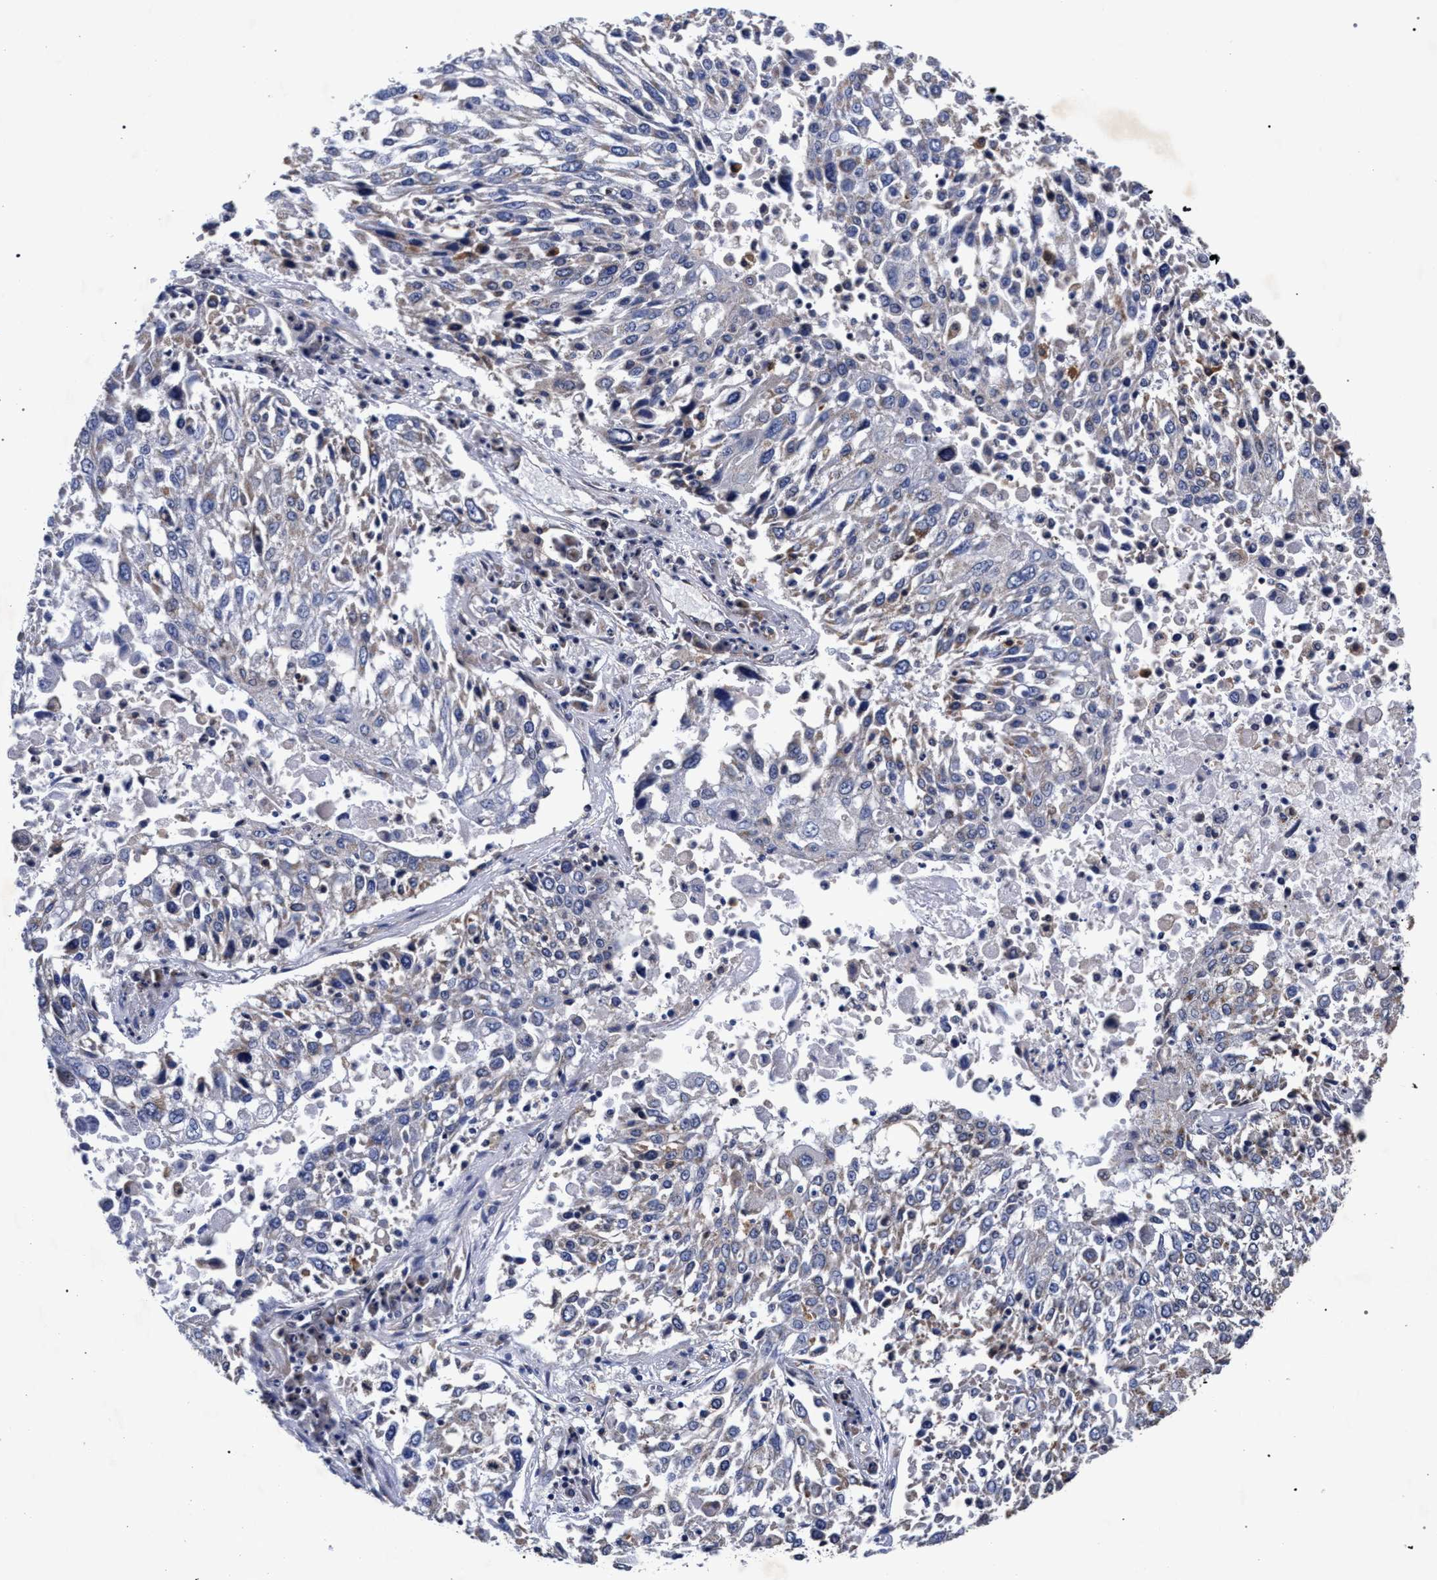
{"staining": {"intensity": "negative", "quantity": "none", "location": "none"}, "tissue": "lung cancer", "cell_type": "Tumor cells", "image_type": "cancer", "snomed": [{"axis": "morphology", "description": "Squamous cell carcinoma, NOS"}, {"axis": "topography", "description": "Lung"}], "caption": "Human lung cancer stained for a protein using immunohistochemistry exhibits no positivity in tumor cells.", "gene": "CFAP95", "patient": {"sex": "male", "age": 65}}